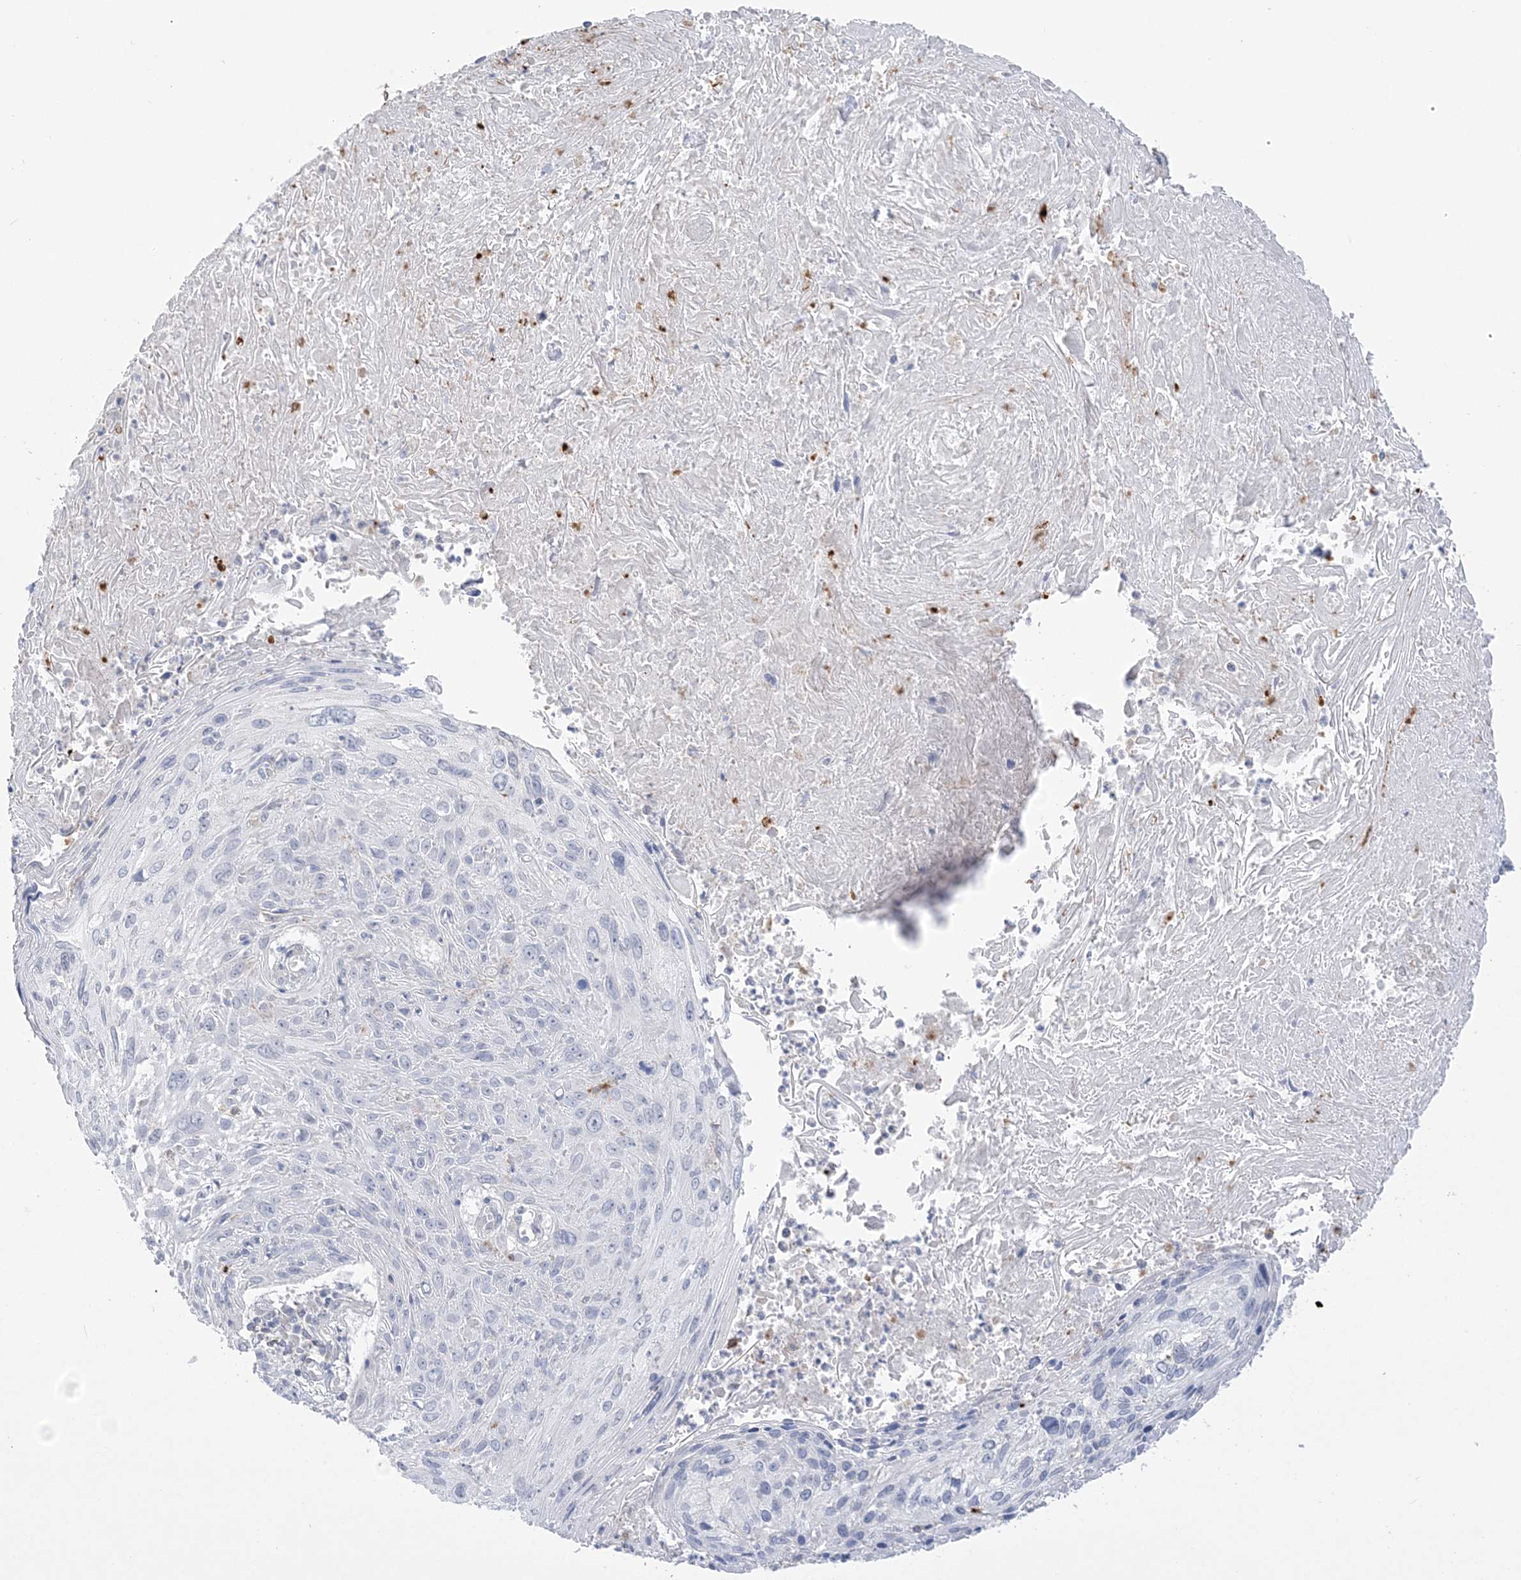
{"staining": {"intensity": "negative", "quantity": "none", "location": "none"}, "tissue": "cervical cancer", "cell_type": "Tumor cells", "image_type": "cancer", "snomed": [{"axis": "morphology", "description": "Squamous cell carcinoma, NOS"}, {"axis": "topography", "description": "Cervix"}], "caption": "There is no significant staining in tumor cells of cervical cancer.", "gene": "HAAO", "patient": {"sex": "female", "age": 51}}